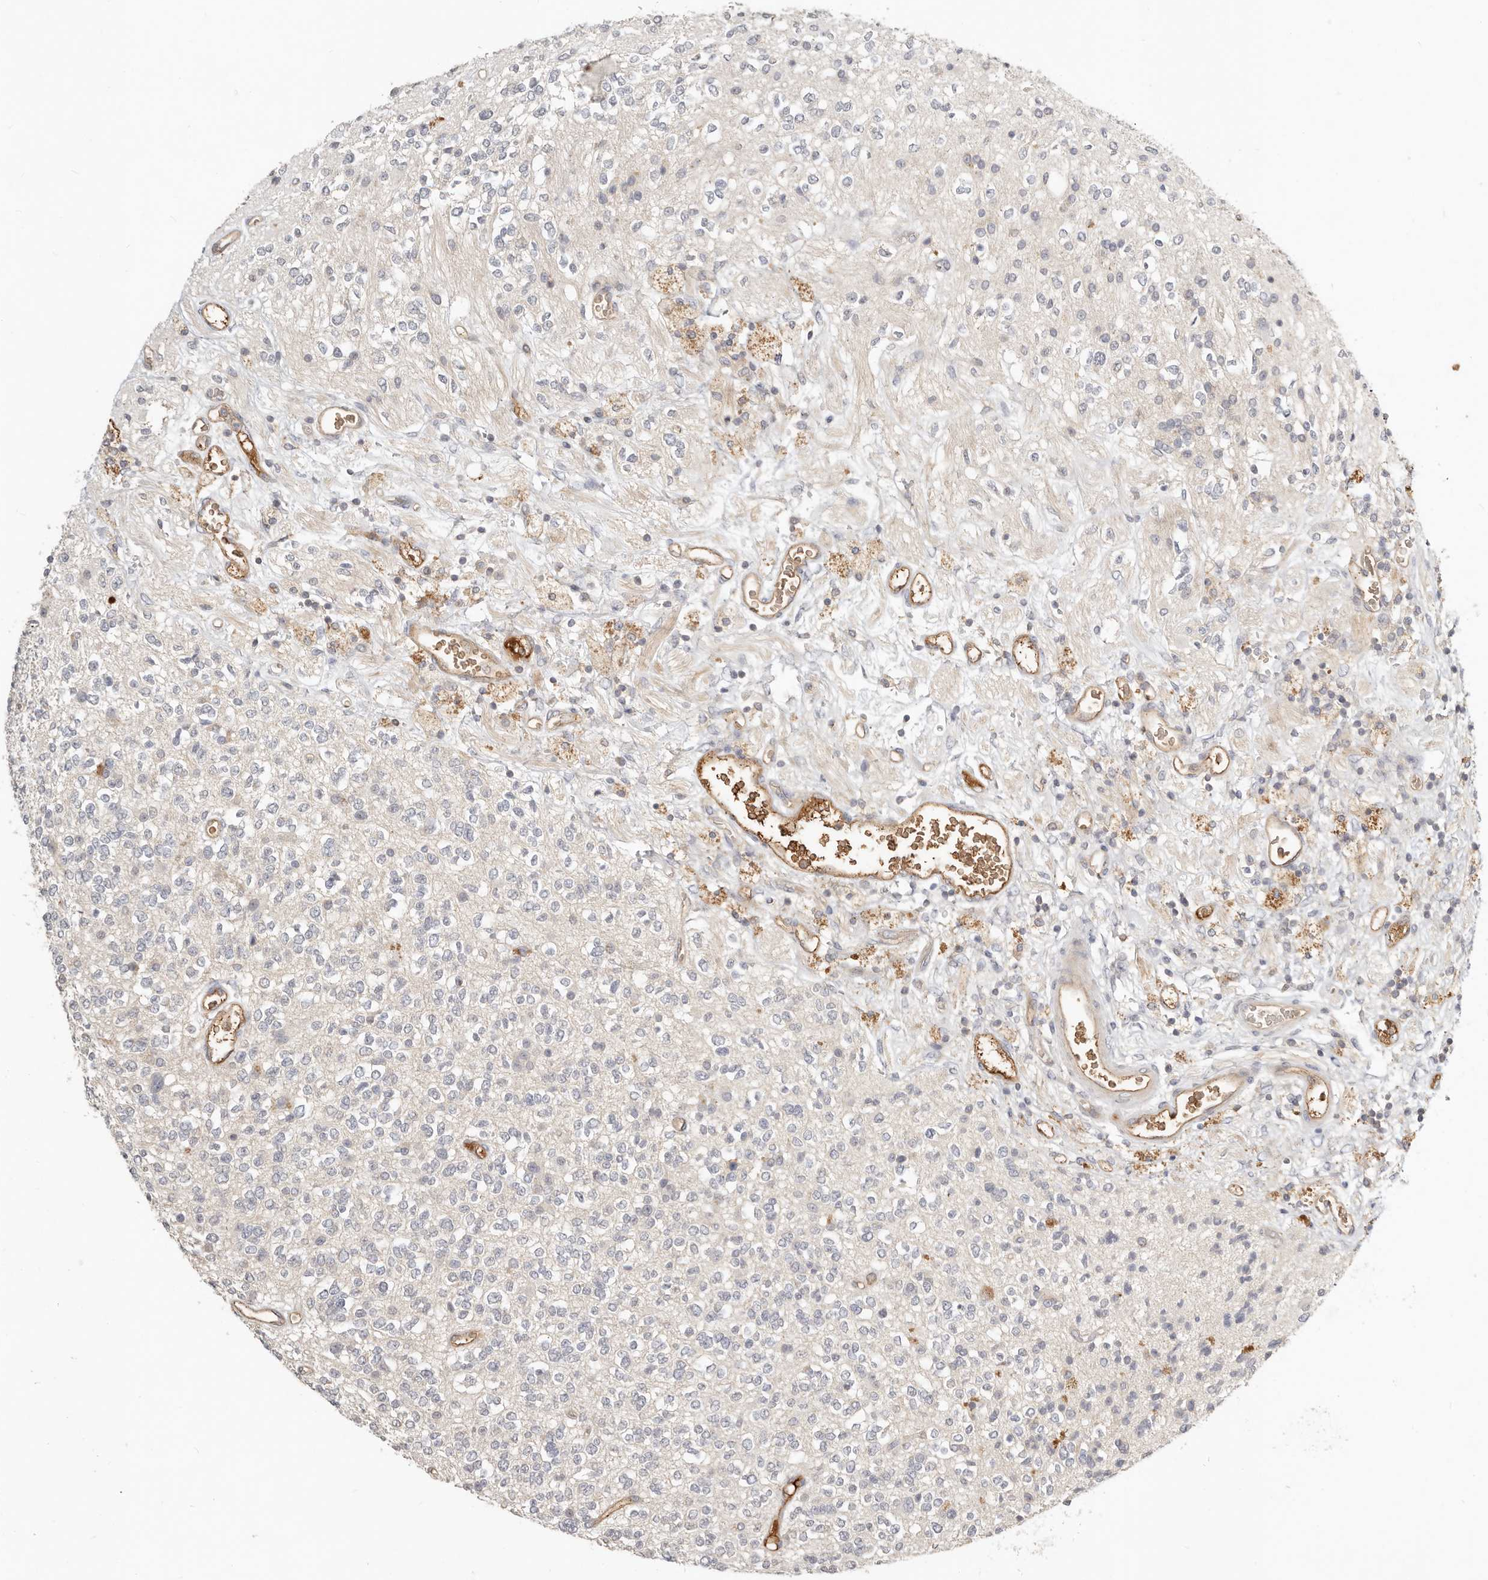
{"staining": {"intensity": "negative", "quantity": "none", "location": "none"}, "tissue": "glioma", "cell_type": "Tumor cells", "image_type": "cancer", "snomed": [{"axis": "morphology", "description": "Glioma, malignant, High grade"}, {"axis": "topography", "description": "Brain"}], "caption": "This is a image of IHC staining of glioma, which shows no expression in tumor cells. The staining is performed using DAB brown chromogen with nuclei counter-stained in using hematoxylin.", "gene": "MTFR2", "patient": {"sex": "male", "age": 34}}